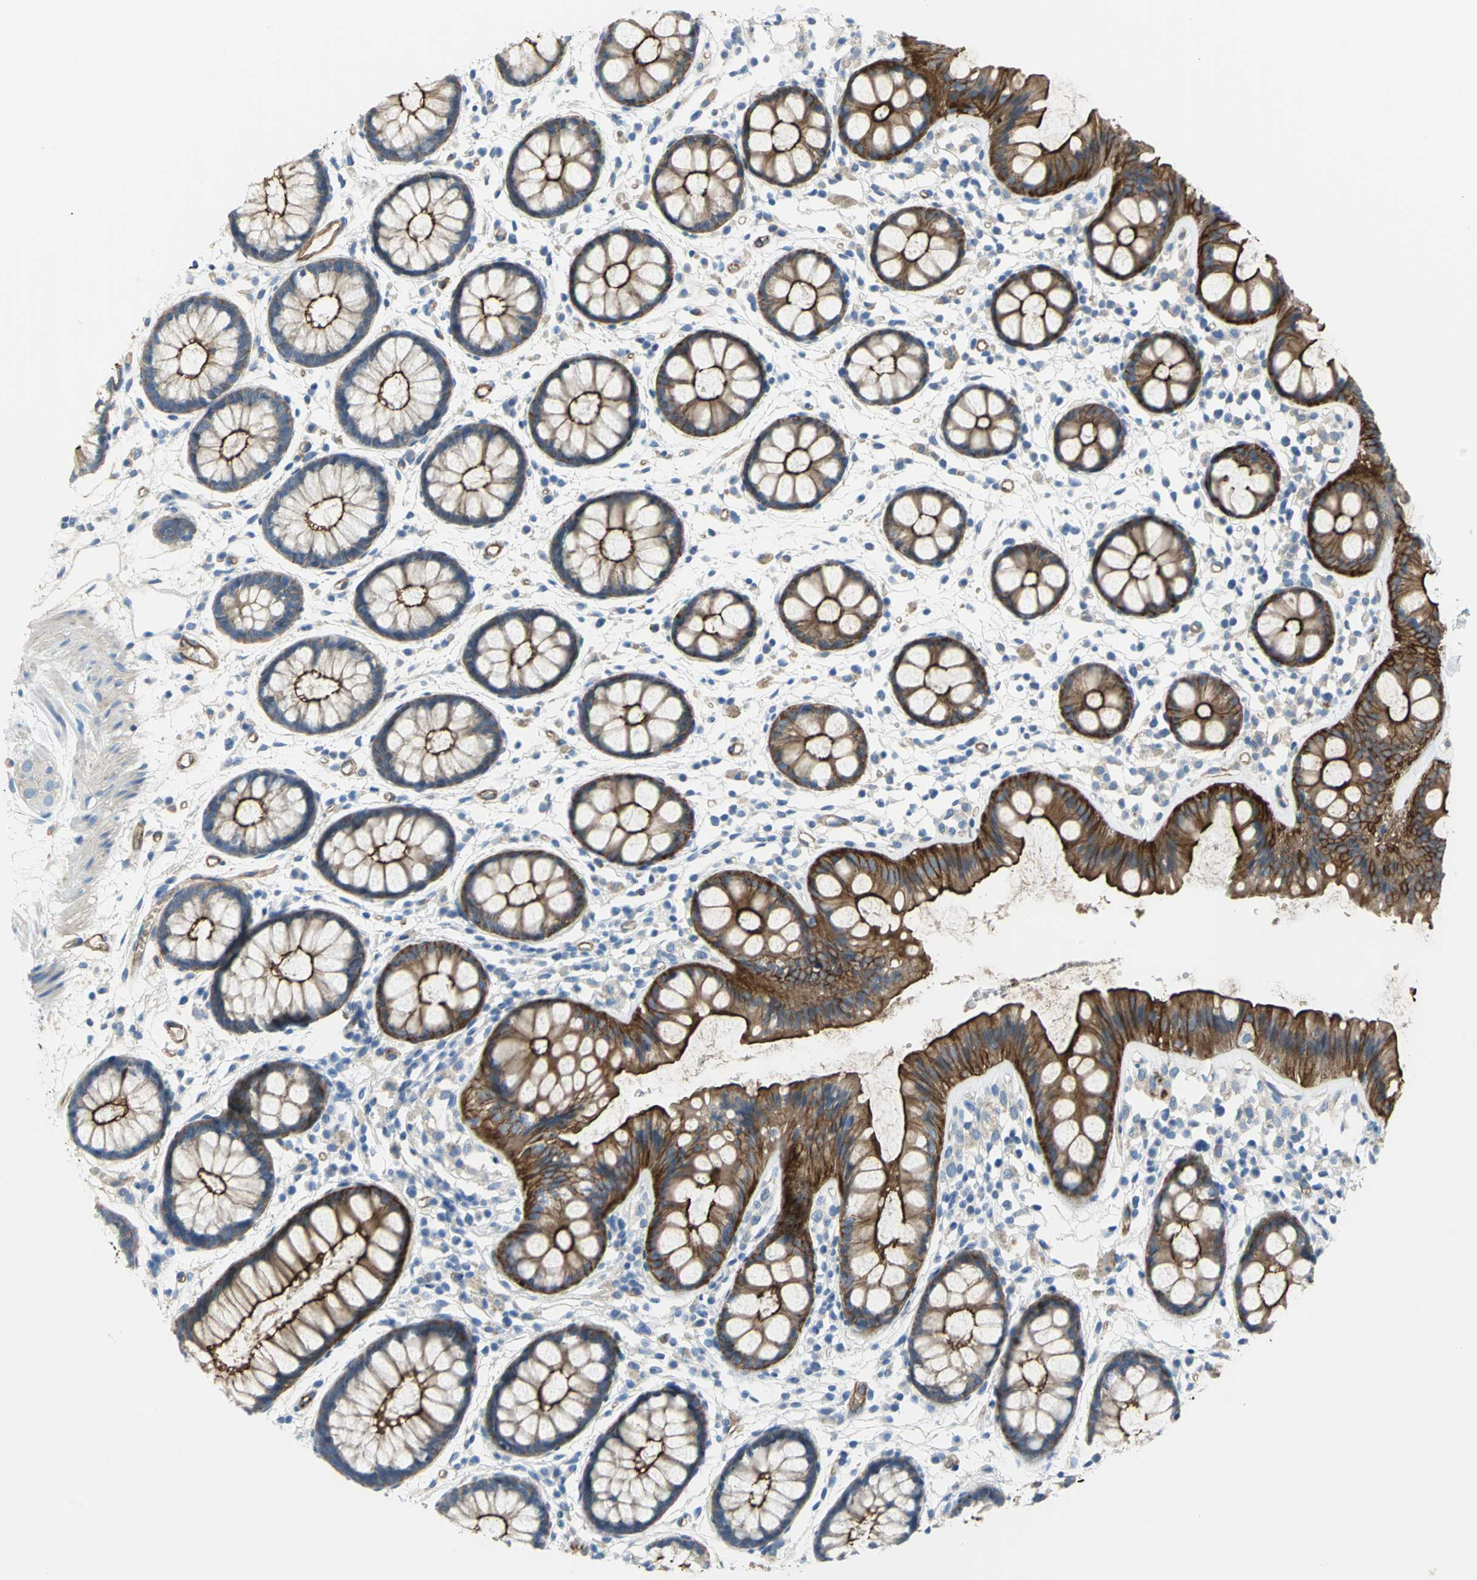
{"staining": {"intensity": "strong", "quantity": ">75%", "location": "cytoplasmic/membranous"}, "tissue": "rectum", "cell_type": "Glandular cells", "image_type": "normal", "snomed": [{"axis": "morphology", "description": "Normal tissue, NOS"}, {"axis": "topography", "description": "Rectum"}], "caption": "Immunohistochemistry (IHC) image of benign rectum: human rectum stained using immunohistochemistry (IHC) reveals high levels of strong protein expression localized specifically in the cytoplasmic/membranous of glandular cells, appearing as a cytoplasmic/membranous brown color.", "gene": "FLNB", "patient": {"sex": "female", "age": 66}}